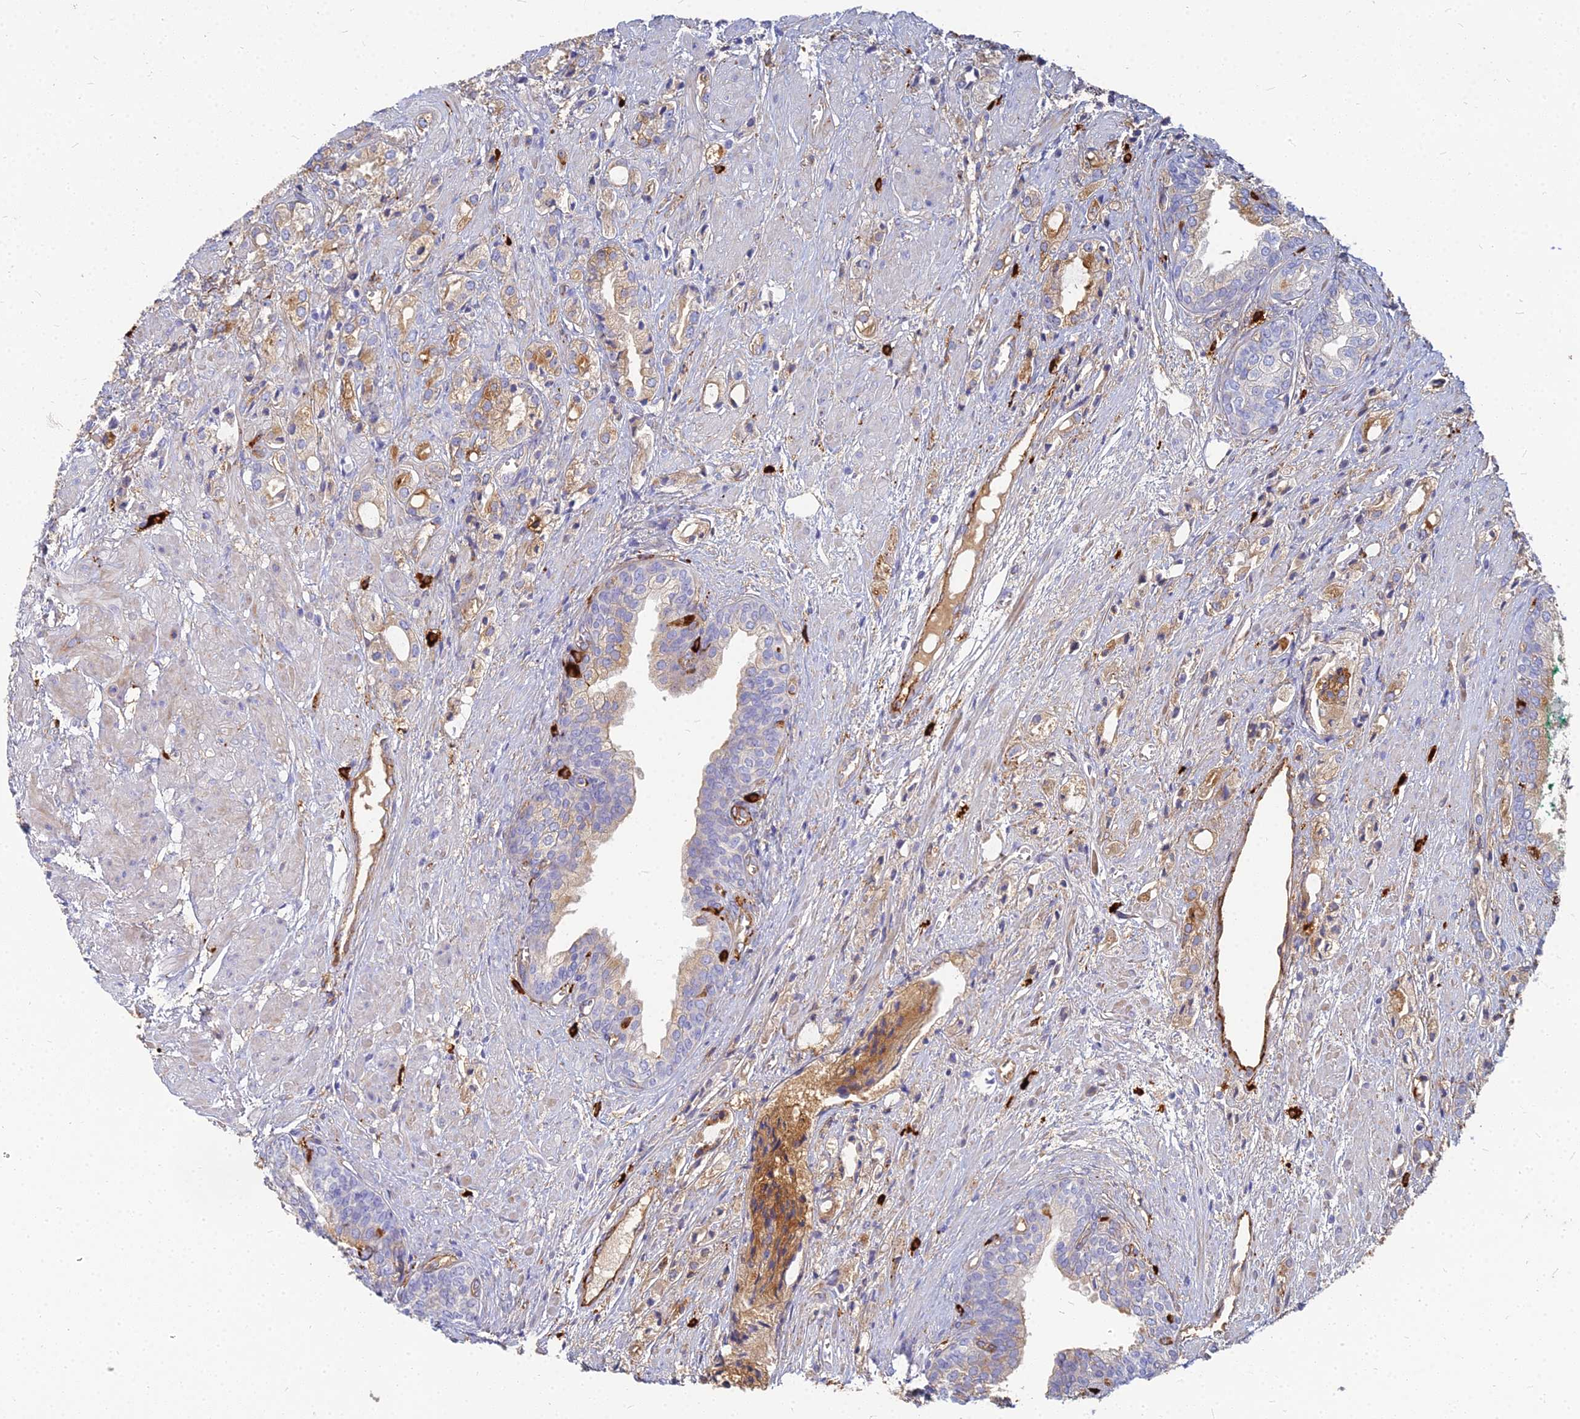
{"staining": {"intensity": "moderate", "quantity": "25%-75%", "location": "cytoplasmic/membranous"}, "tissue": "prostate cancer", "cell_type": "Tumor cells", "image_type": "cancer", "snomed": [{"axis": "morphology", "description": "Adenocarcinoma, High grade"}, {"axis": "topography", "description": "Prostate"}], "caption": "Human adenocarcinoma (high-grade) (prostate) stained with a brown dye displays moderate cytoplasmic/membranous positive staining in about 25%-75% of tumor cells.", "gene": "VAT1", "patient": {"sex": "male", "age": 50}}